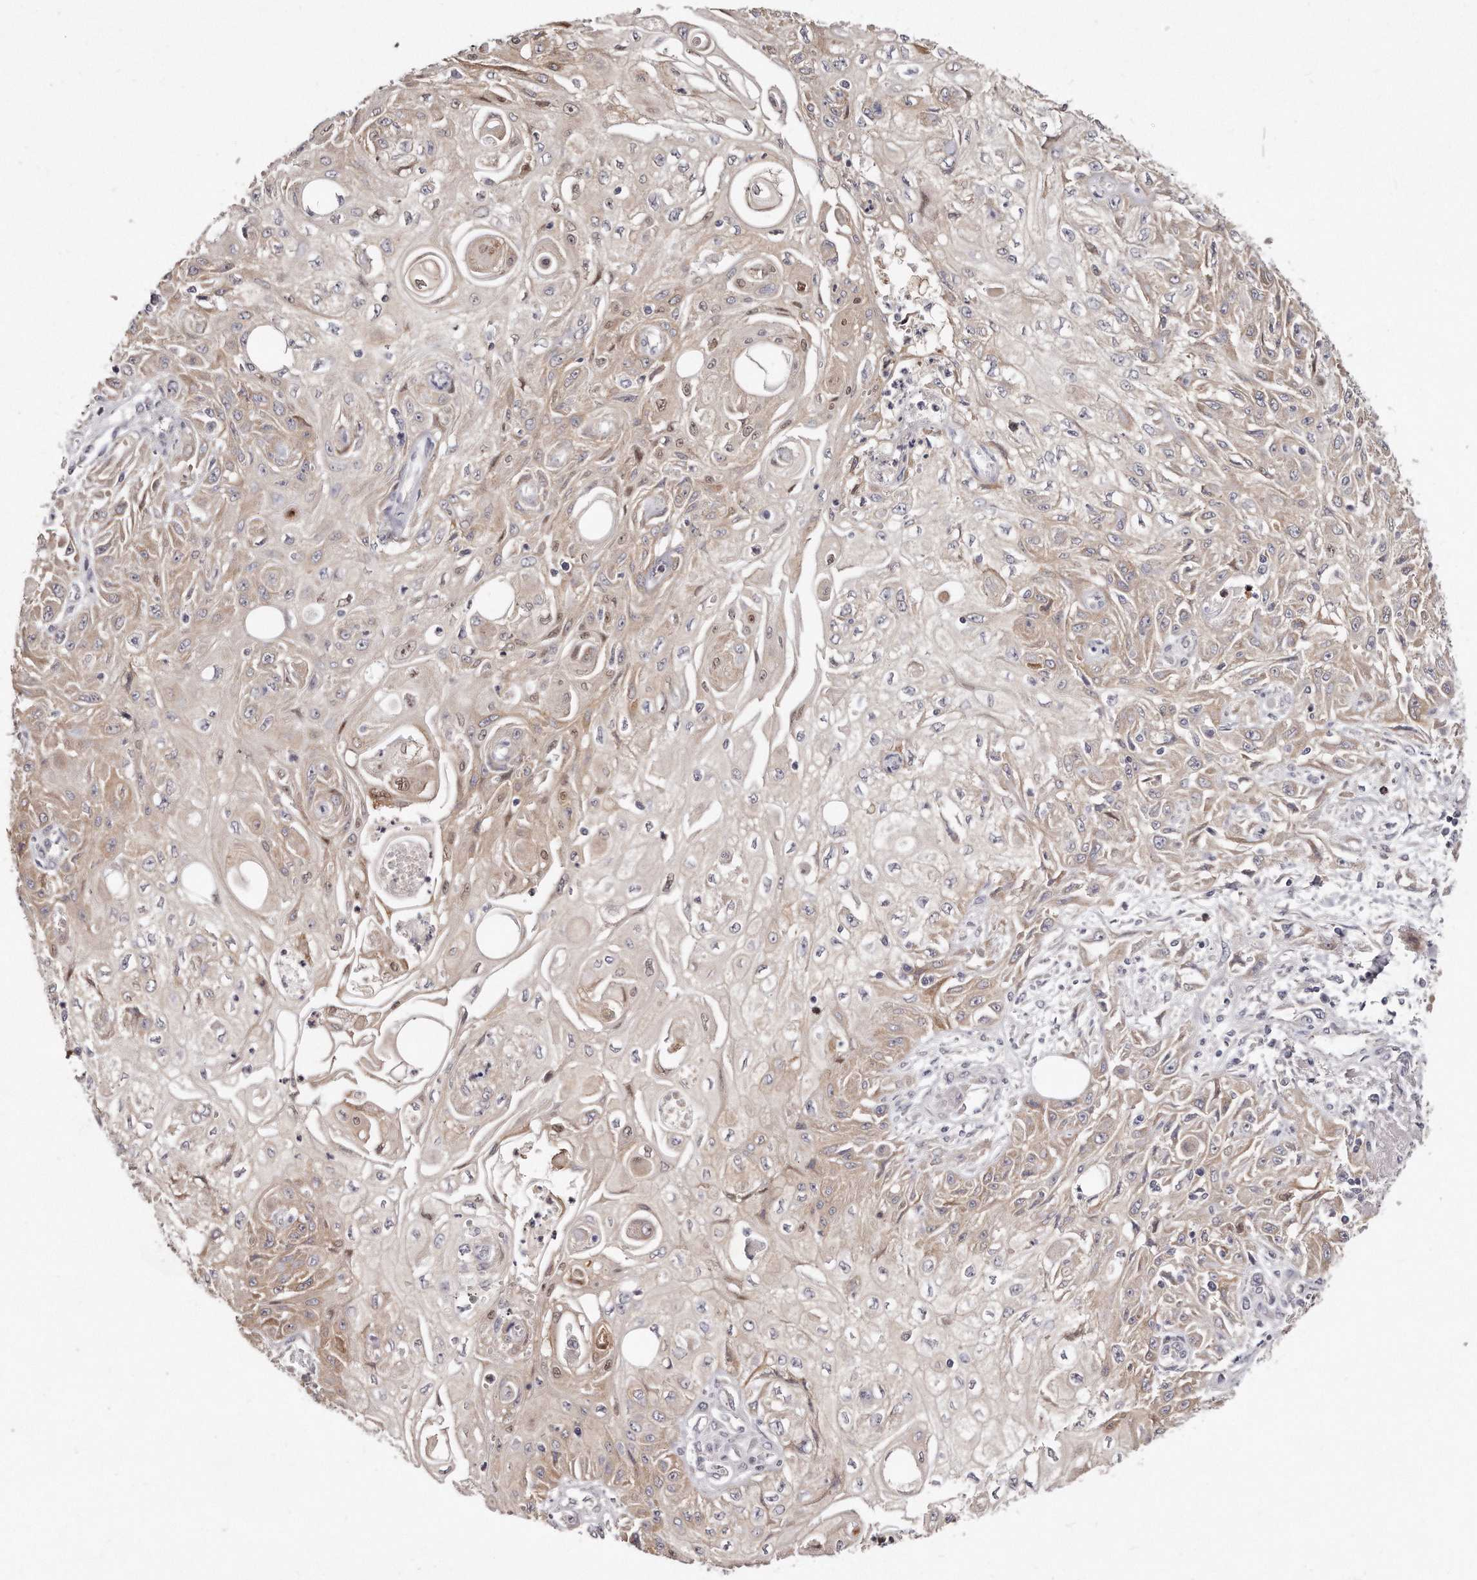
{"staining": {"intensity": "weak", "quantity": "25%-75%", "location": "cytoplasmic/membranous"}, "tissue": "skin cancer", "cell_type": "Tumor cells", "image_type": "cancer", "snomed": [{"axis": "morphology", "description": "Squamous cell carcinoma, NOS"}, {"axis": "morphology", "description": "Squamous cell carcinoma, metastatic, NOS"}, {"axis": "topography", "description": "Skin"}, {"axis": "topography", "description": "Lymph node"}], "caption": "The image exhibits a brown stain indicating the presence of a protein in the cytoplasmic/membranous of tumor cells in skin cancer (metastatic squamous cell carcinoma).", "gene": "TTLL4", "patient": {"sex": "male", "age": 75}}